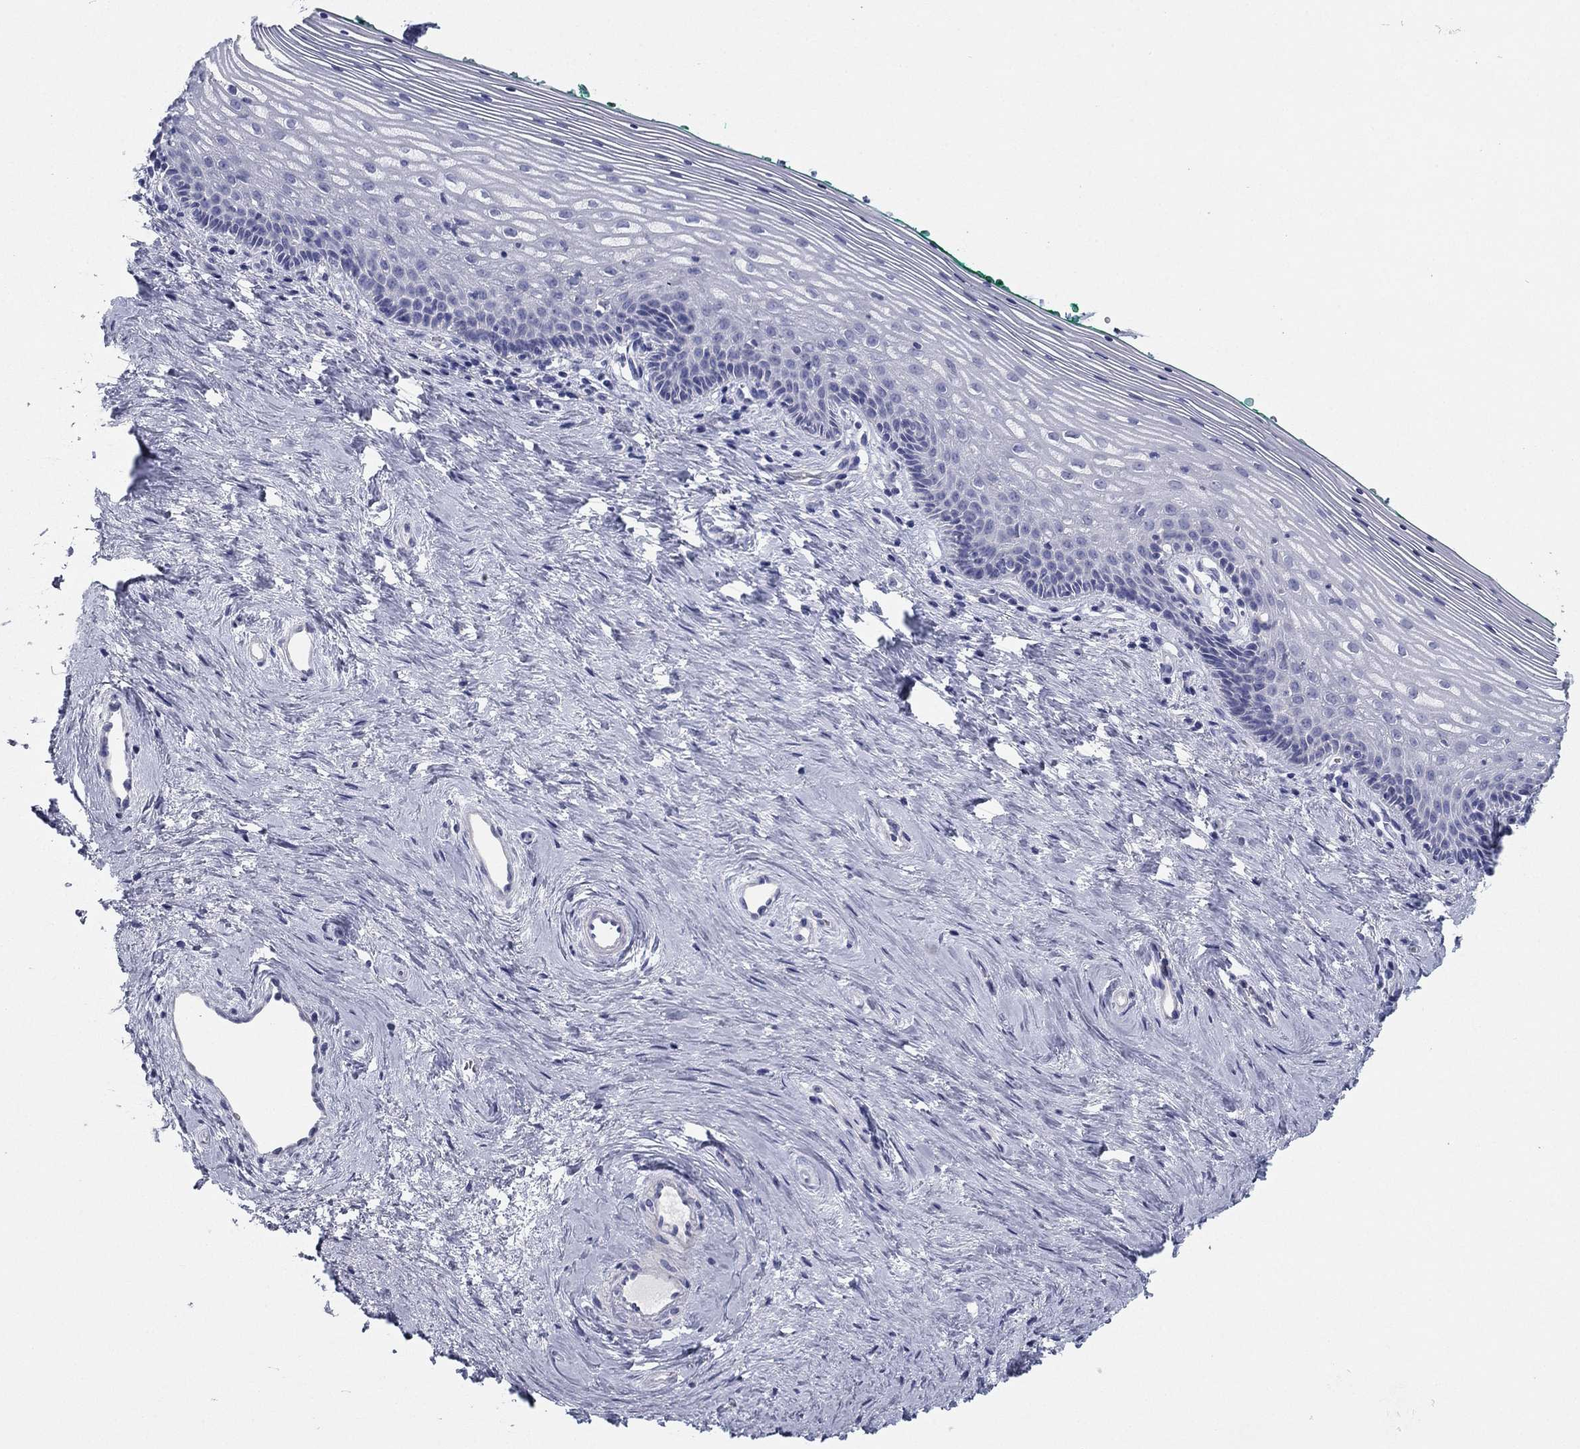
{"staining": {"intensity": "negative", "quantity": "none", "location": "none"}, "tissue": "vagina", "cell_type": "Squamous epithelial cells", "image_type": "normal", "snomed": [{"axis": "morphology", "description": "Normal tissue, NOS"}, {"axis": "topography", "description": "Vagina"}], "caption": "Vagina stained for a protein using IHC reveals no staining squamous epithelial cells.", "gene": "GRK7", "patient": {"sex": "female", "age": 45}}